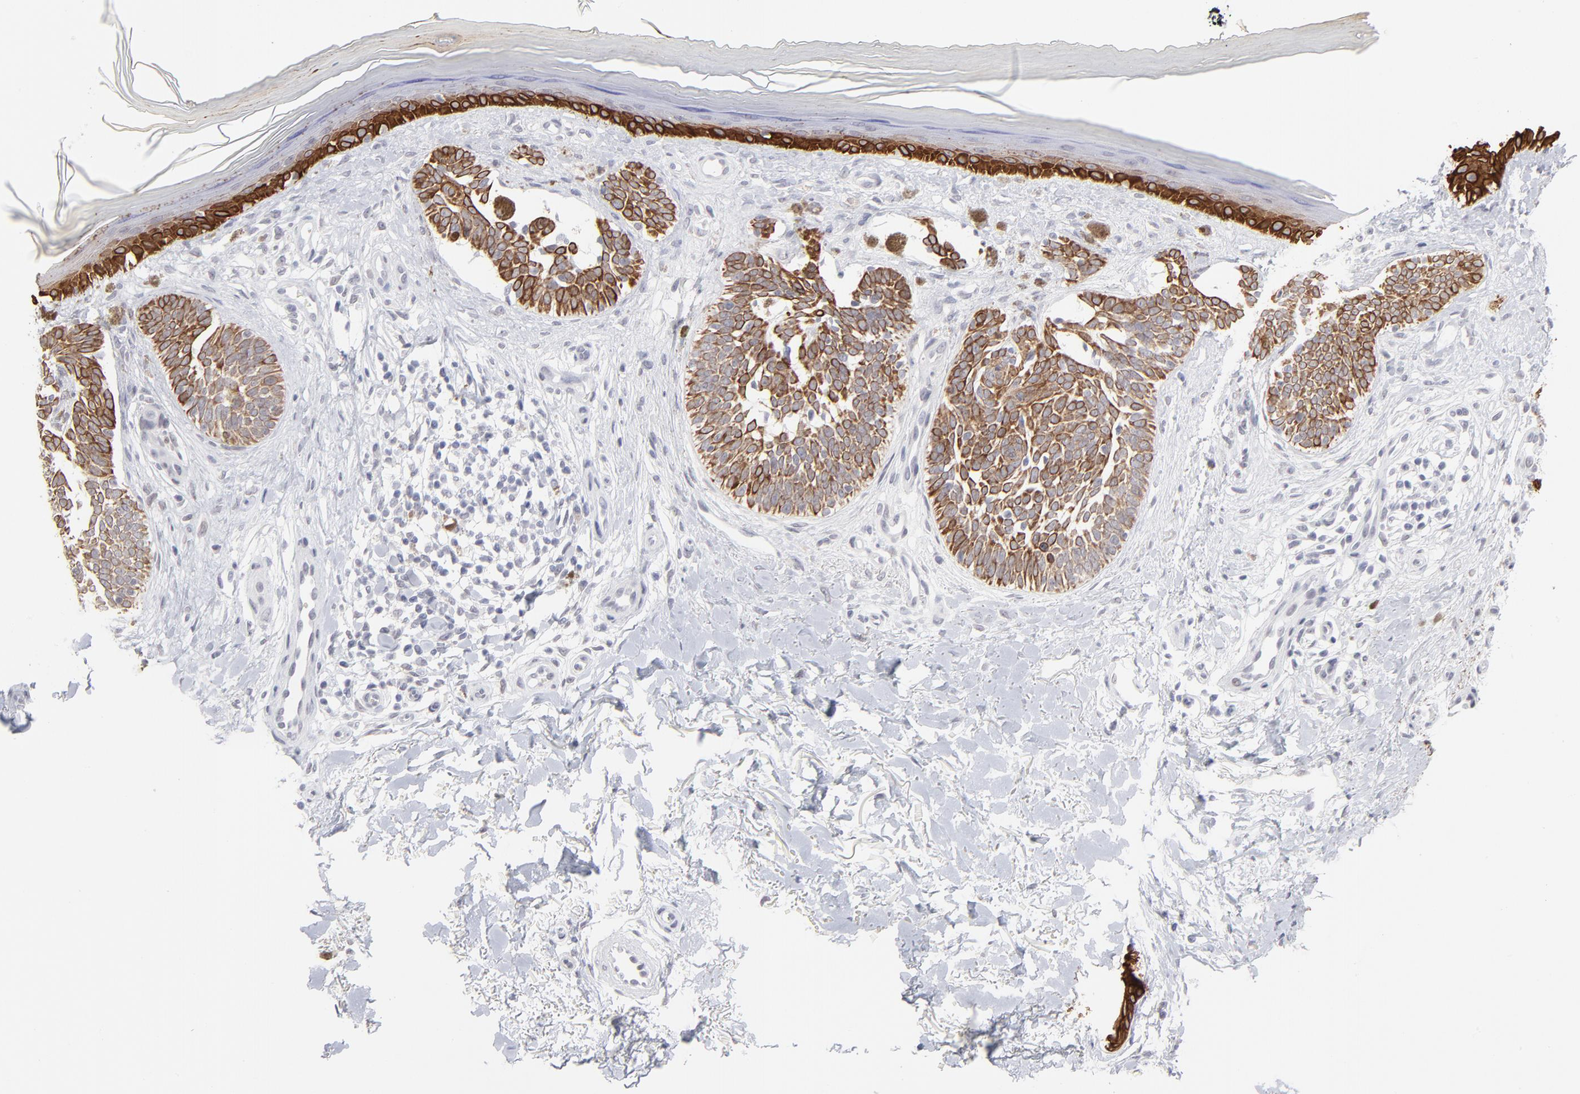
{"staining": {"intensity": "strong", "quantity": ">75%", "location": "cytoplasmic/membranous"}, "tissue": "skin cancer", "cell_type": "Tumor cells", "image_type": "cancer", "snomed": [{"axis": "morphology", "description": "Normal tissue, NOS"}, {"axis": "morphology", "description": "Basal cell carcinoma"}, {"axis": "topography", "description": "Skin"}], "caption": "A high amount of strong cytoplasmic/membranous positivity is identified in about >75% of tumor cells in skin cancer tissue.", "gene": "CCR2", "patient": {"sex": "female", "age": 58}}